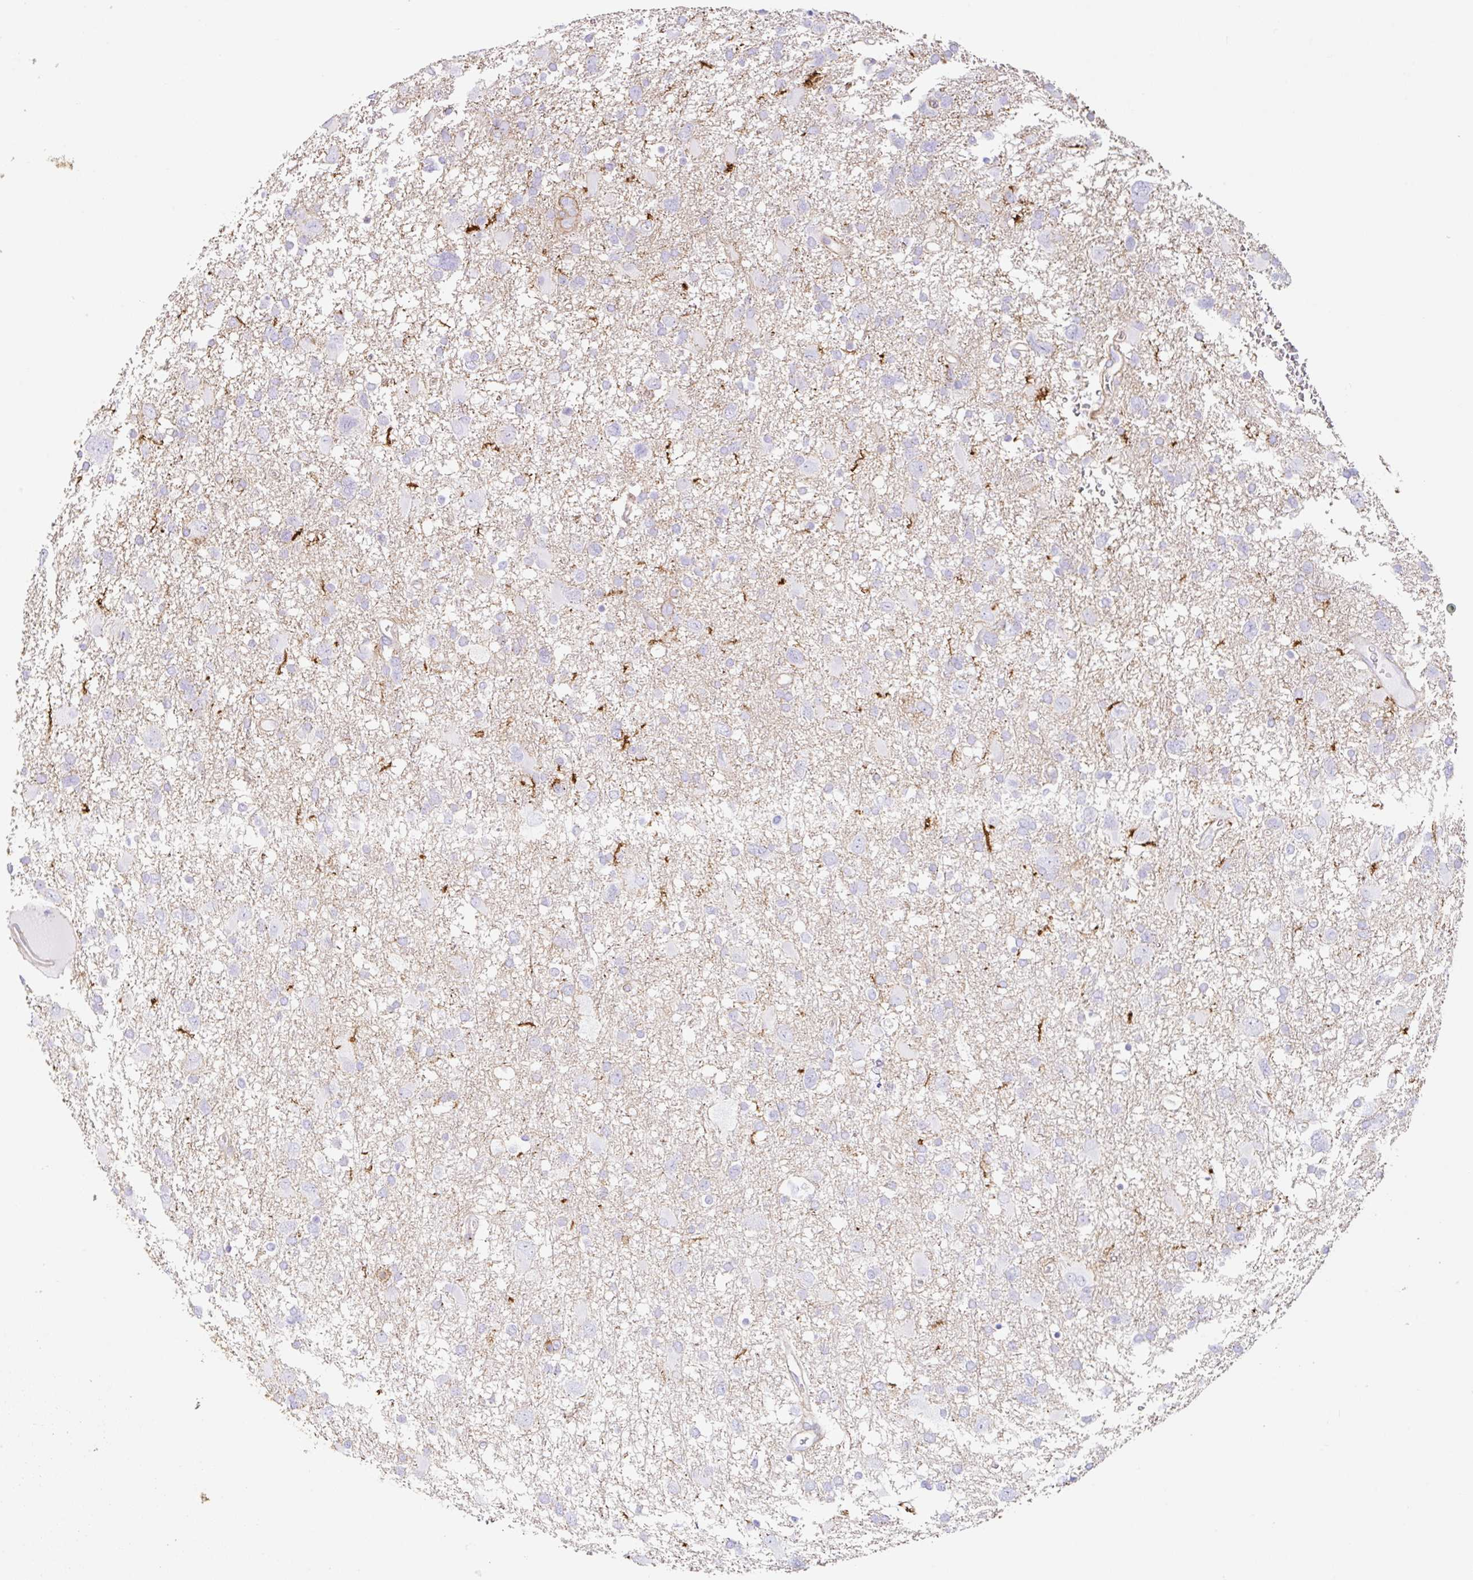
{"staining": {"intensity": "negative", "quantity": "none", "location": "none"}, "tissue": "glioma", "cell_type": "Tumor cells", "image_type": "cancer", "snomed": [{"axis": "morphology", "description": "Glioma, malignant, High grade"}, {"axis": "topography", "description": "Brain"}], "caption": "DAB (3,3'-diaminobenzidine) immunohistochemical staining of glioma shows no significant staining in tumor cells.", "gene": "MTTP", "patient": {"sex": "male", "age": 61}}